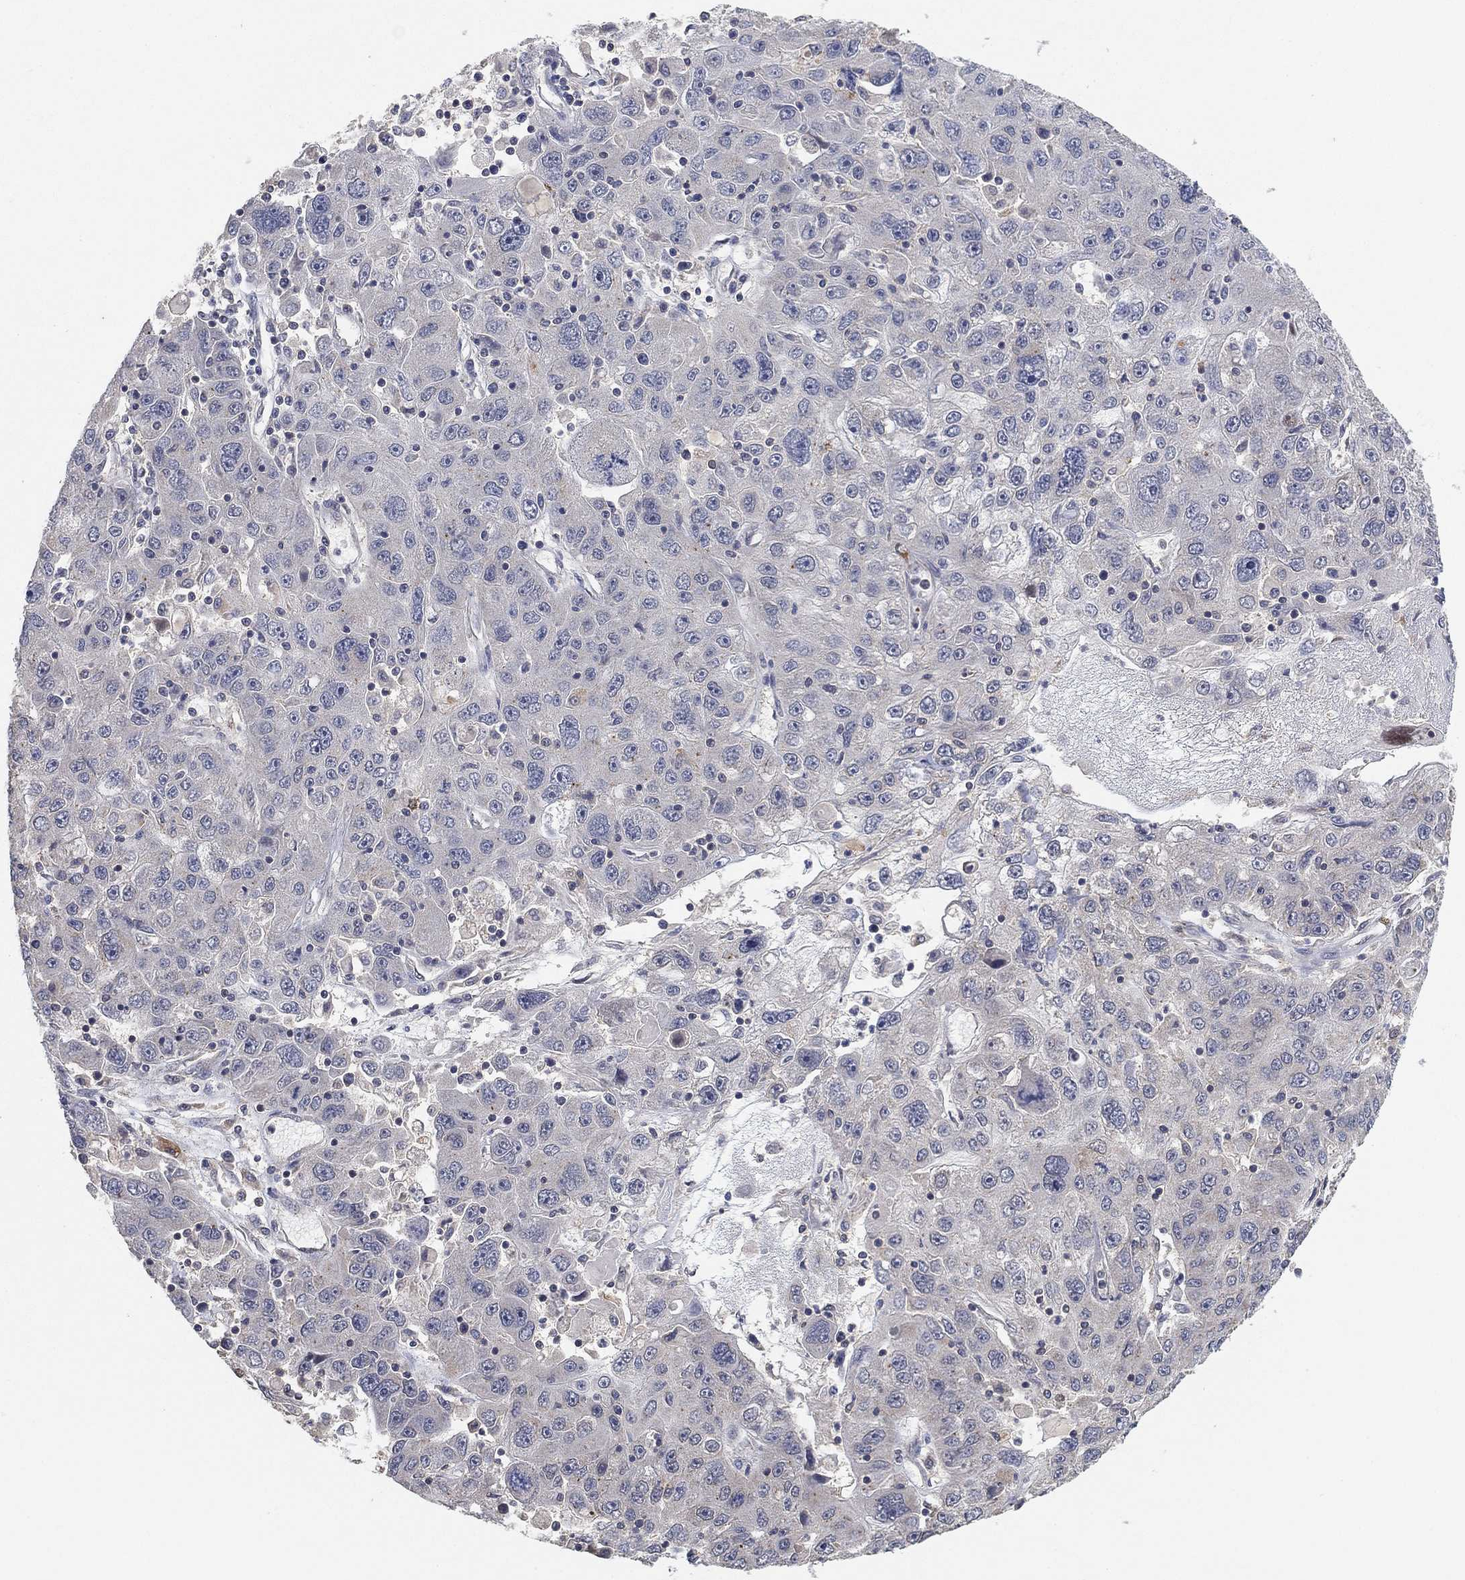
{"staining": {"intensity": "negative", "quantity": "none", "location": "none"}, "tissue": "stomach cancer", "cell_type": "Tumor cells", "image_type": "cancer", "snomed": [{"axis": "morphology", "description": "Adenocarcinoma, NOS"}, {"axis": "topography", "description": "Stomach"}], "caption": "Stomach adenocarcinoma was stained to show a protein in brown. There is no significant positivity in tumor cells.", "gene": "CCDC43", "patient": {"sex": "male", "age": 56}}